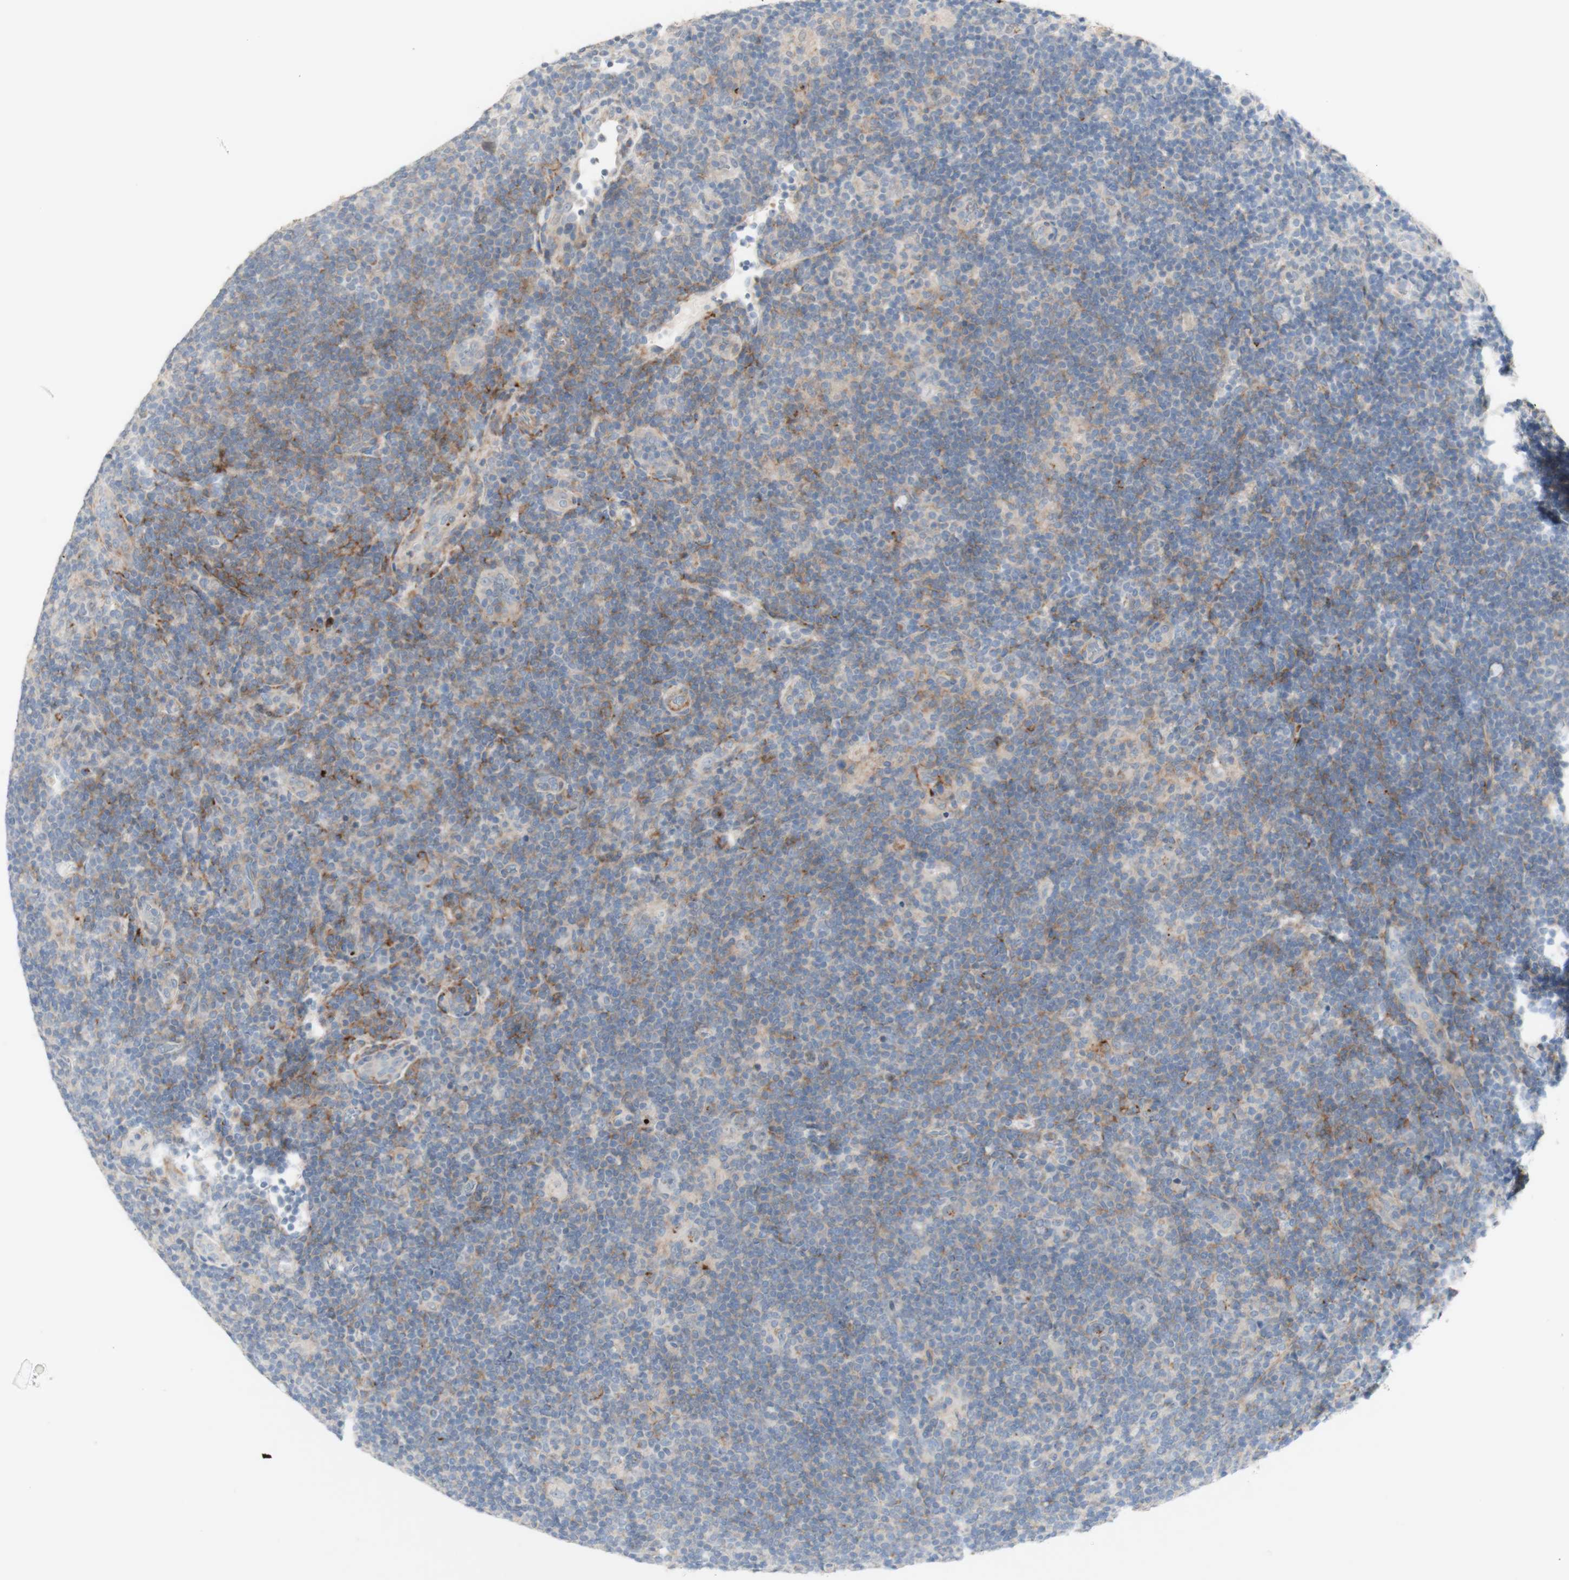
{"staining": {"intensity": "negative", "quantity": "none", "location": "none"}, "tissue": "lymphoma", "cell_type": "Tumor cells", "image_type": "cancer", "snomed": [{"axis": "morphology", "description": "Hodgkin's disease, NOS"}, {"axis": "topography", "description": "Lymph node"}], "caption": "Tumor cells show no significant positivity in Hodgkin's disease.", "gene": "MANEA", "patient": {"sex": "female", "age": 57}}